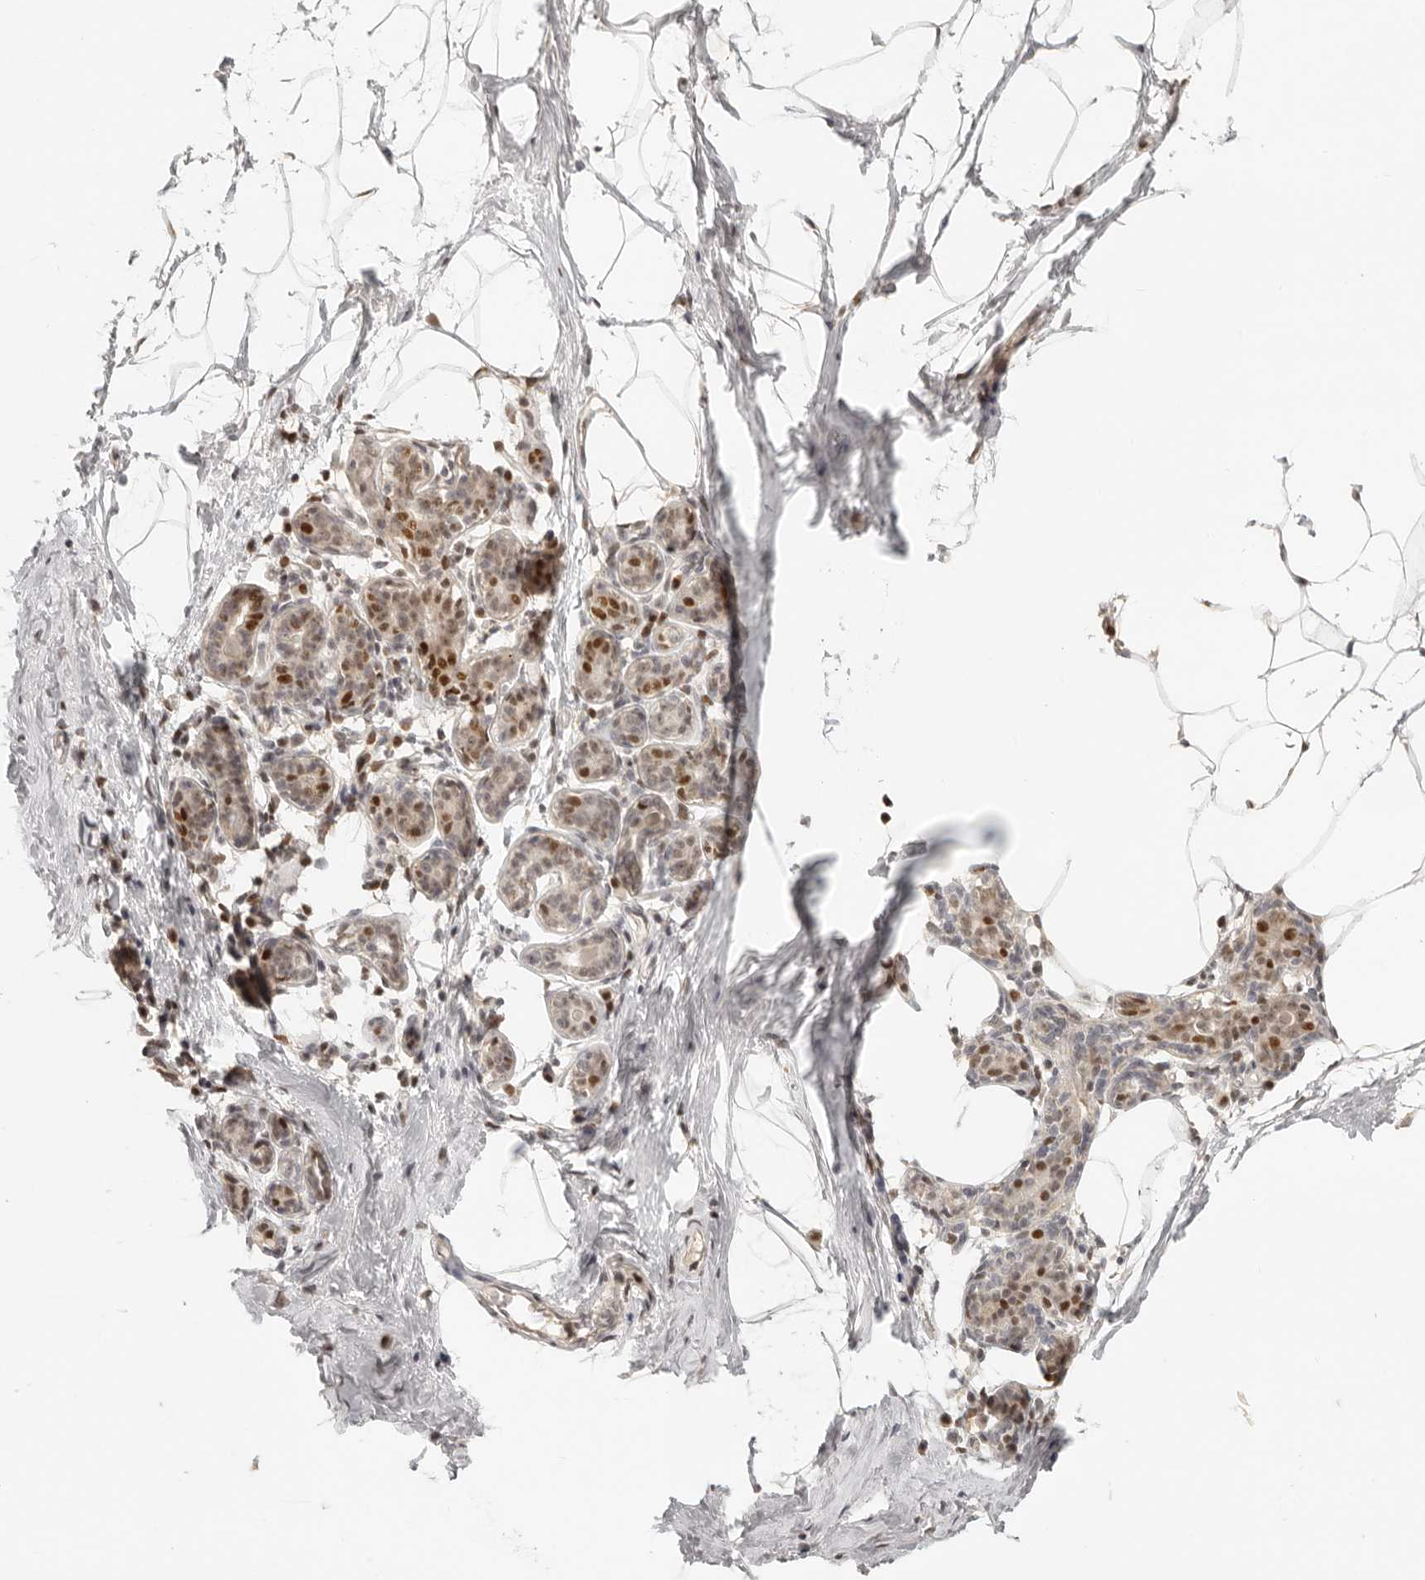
{"staining": {"intensity": "weak", "quantity": ">75%", "location": "nuclear"}, "tissue": "breast", "cell_type": "Adipocytes", "image_type": "normal", "snomed": [{"axis": "morphology", "description": "Normal tissue, NOS"}, {"axis": "morphology", "description": "Lobular carcinoma"}, {"axis": "topography", "description": "Breast"}], "caption": "Breast was stained to show a protein in brown. There is low levels of weak nuclear staining in approximately >75% of adipocytes. The staining was performed using DAB, with brown indicating positive protein expression. Nuclei are stained blue with hematoxylin.", "gene": "GPBP1L1", "patient": {"sex": "female", "age": 62}}